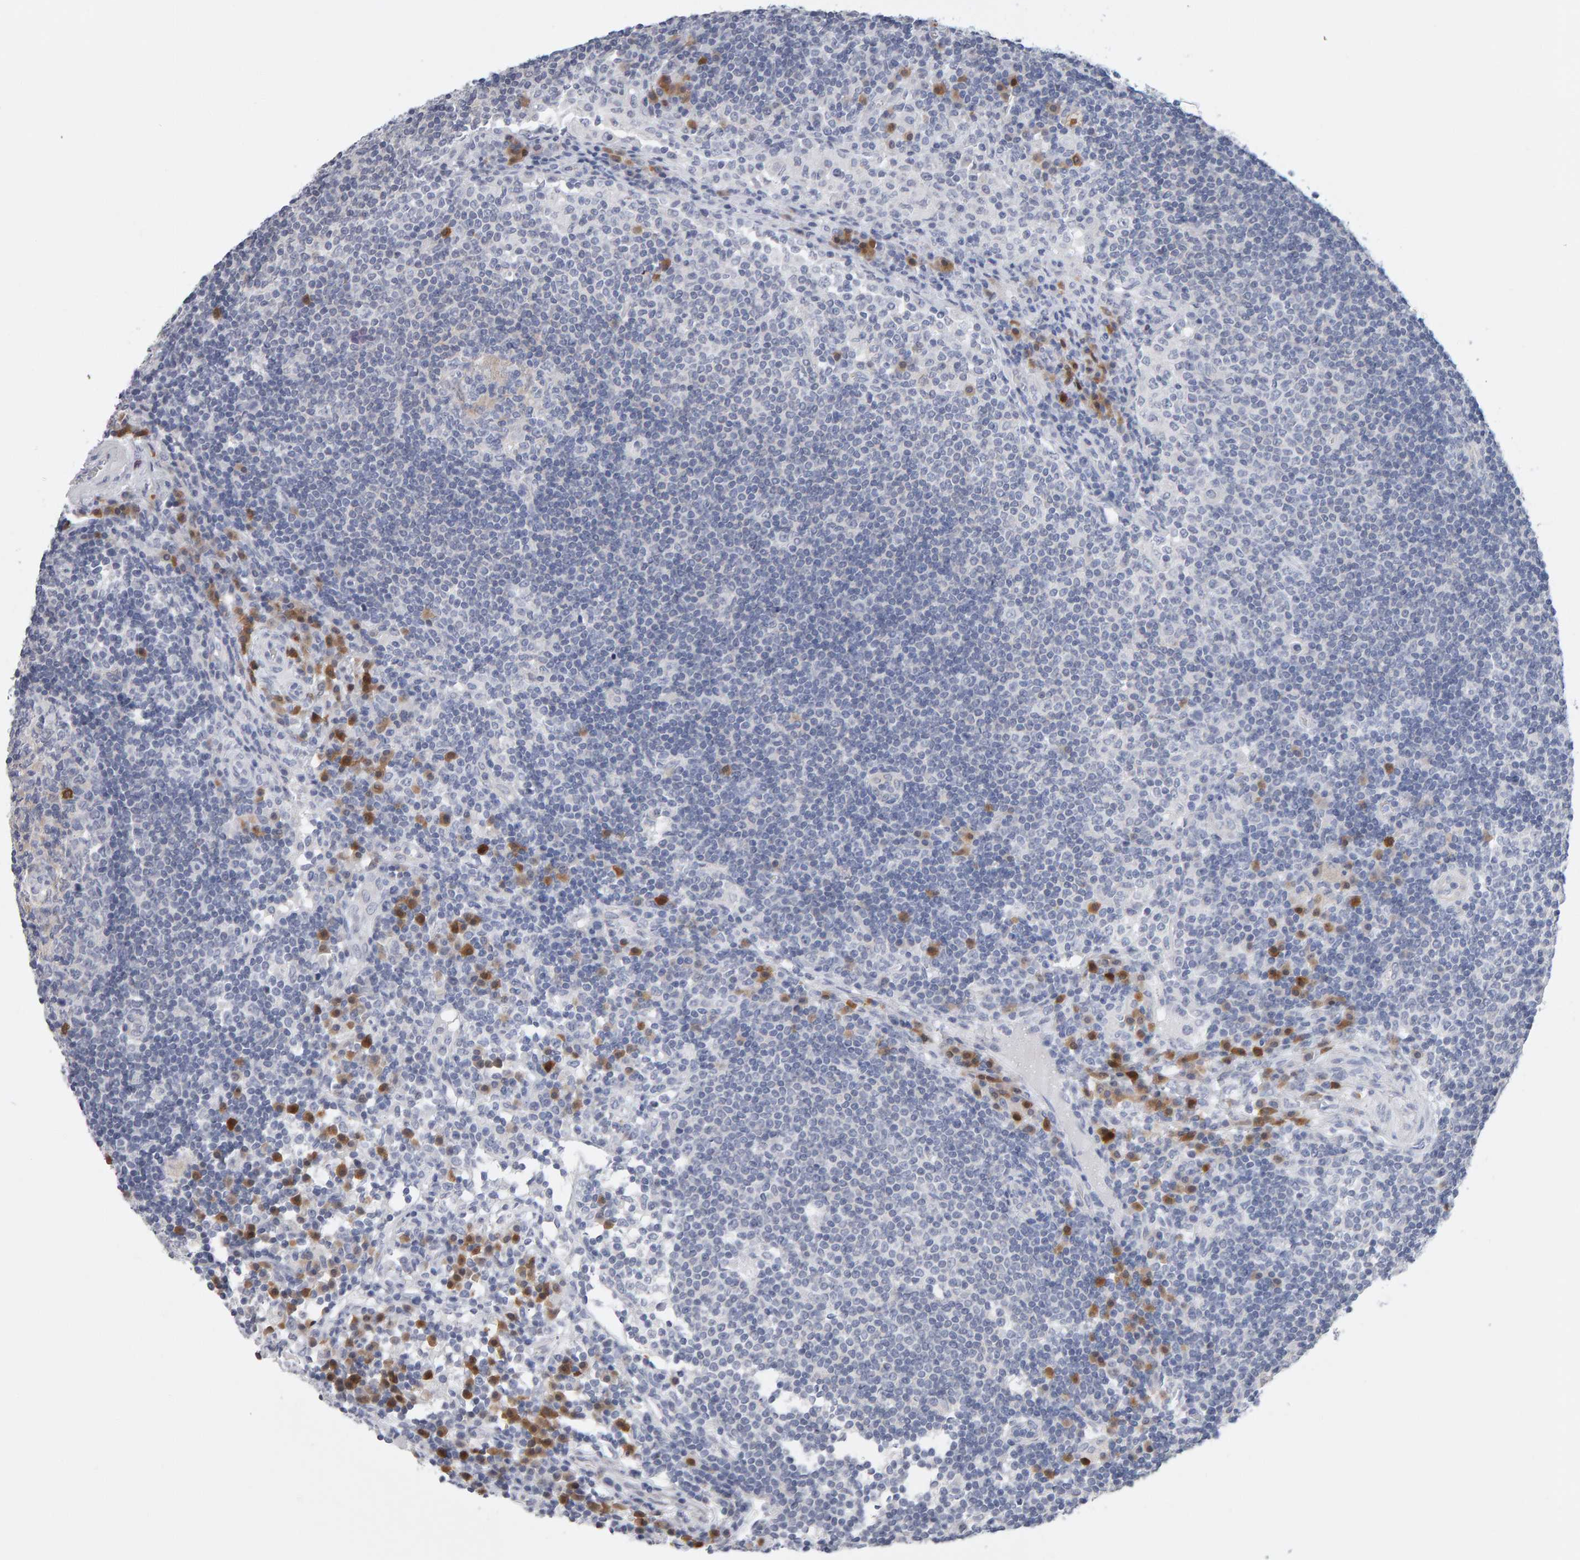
{"staining": {"intensity": "moderate", "quantity": "<25%", "location": "cytoplasmic/membranous"}, "tissue": "lymph node", "cell_type": "Germinal center cells", "image_type": "normal", "snomed": [{"axis": "morphology", "description": "Normal tissue, NOS"}, {"axis": "topography", "description": "Lymph node"}], "caption": "IHC (DAB) staining of benign human lymph node reveals moderate cytoplasmic/membranous protein positivity in about <25% of germinal center cells.", "gene": "CTH", "patient": {"sex": "female", "age": 53}}